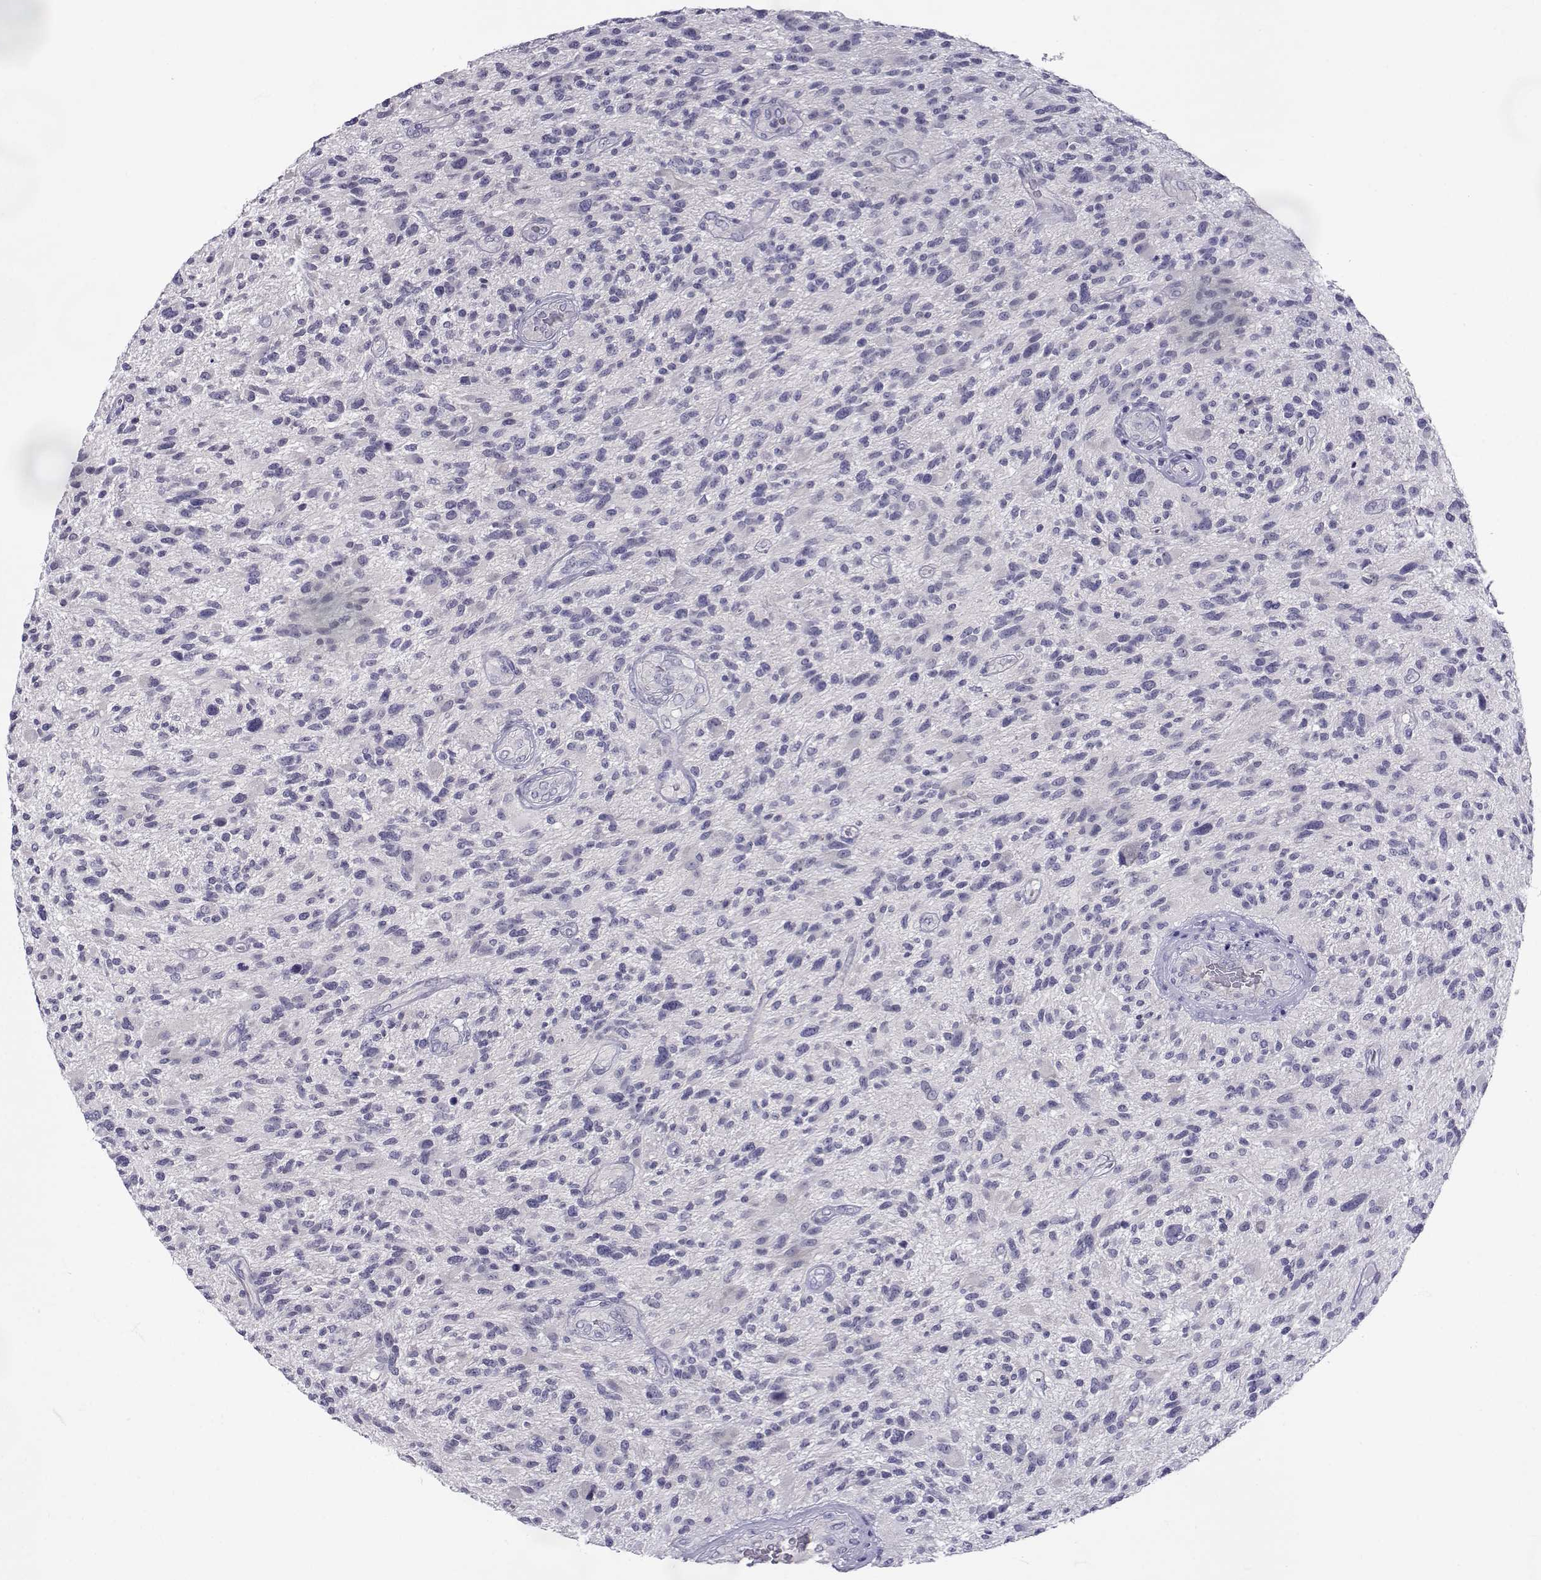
{"staining": {"intensity": "negative", "quantity": "none", "location": "none"}, "tissue": "glioma", "cell_type": "Tumor cells", "image_type": "cancer", "snomed": [{"axis": "morphology", "description": "Glioma, malignant, High grade"}, {"axis": "topography", "description": "Brain"}], "caption": "DAB (3,3'-diaminobenzidine) immunohistochemical staining of glioma shows no significant positivity in tumor cells.", "gene": "SLC6A3", "patient": {"sex": "male", "age": 47}}